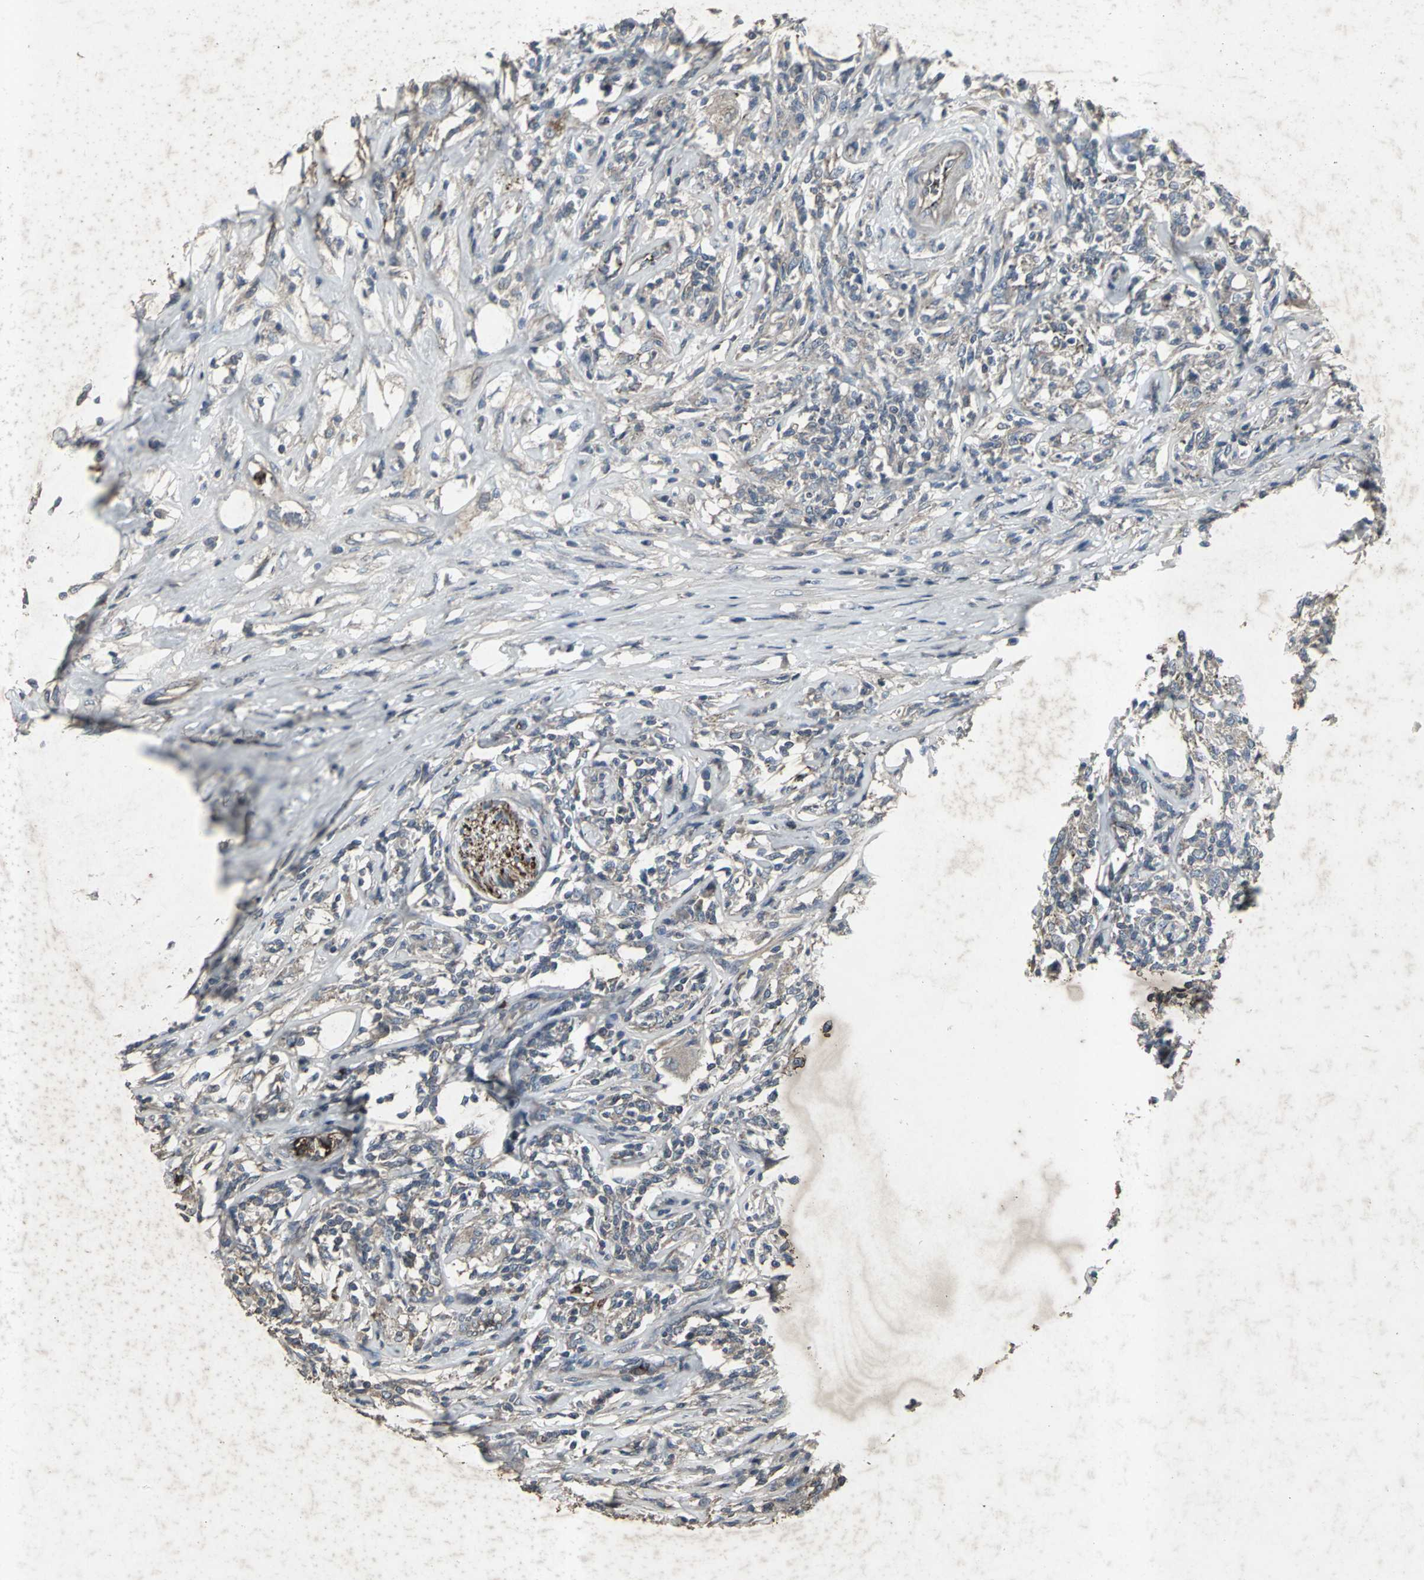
{"staining": {"intensity": "negative", "quantity": "none", "location": "none"}, "tissue": "lymphoma", "cell_type": "Tumor cells", "image_type": "cancer", "snomed": [{"axis": "morphology", "description": "Malignant lymphoma, non-Hodgkin's type, High grade"}, {"axis": "topography", "description": "Lymph node"}], "caption": "Photomicrograph shows no significant protein expression in tumor cells of lymphoma.", "gene": "CCR9", "patient": {"sex": "female", "age": 84}}